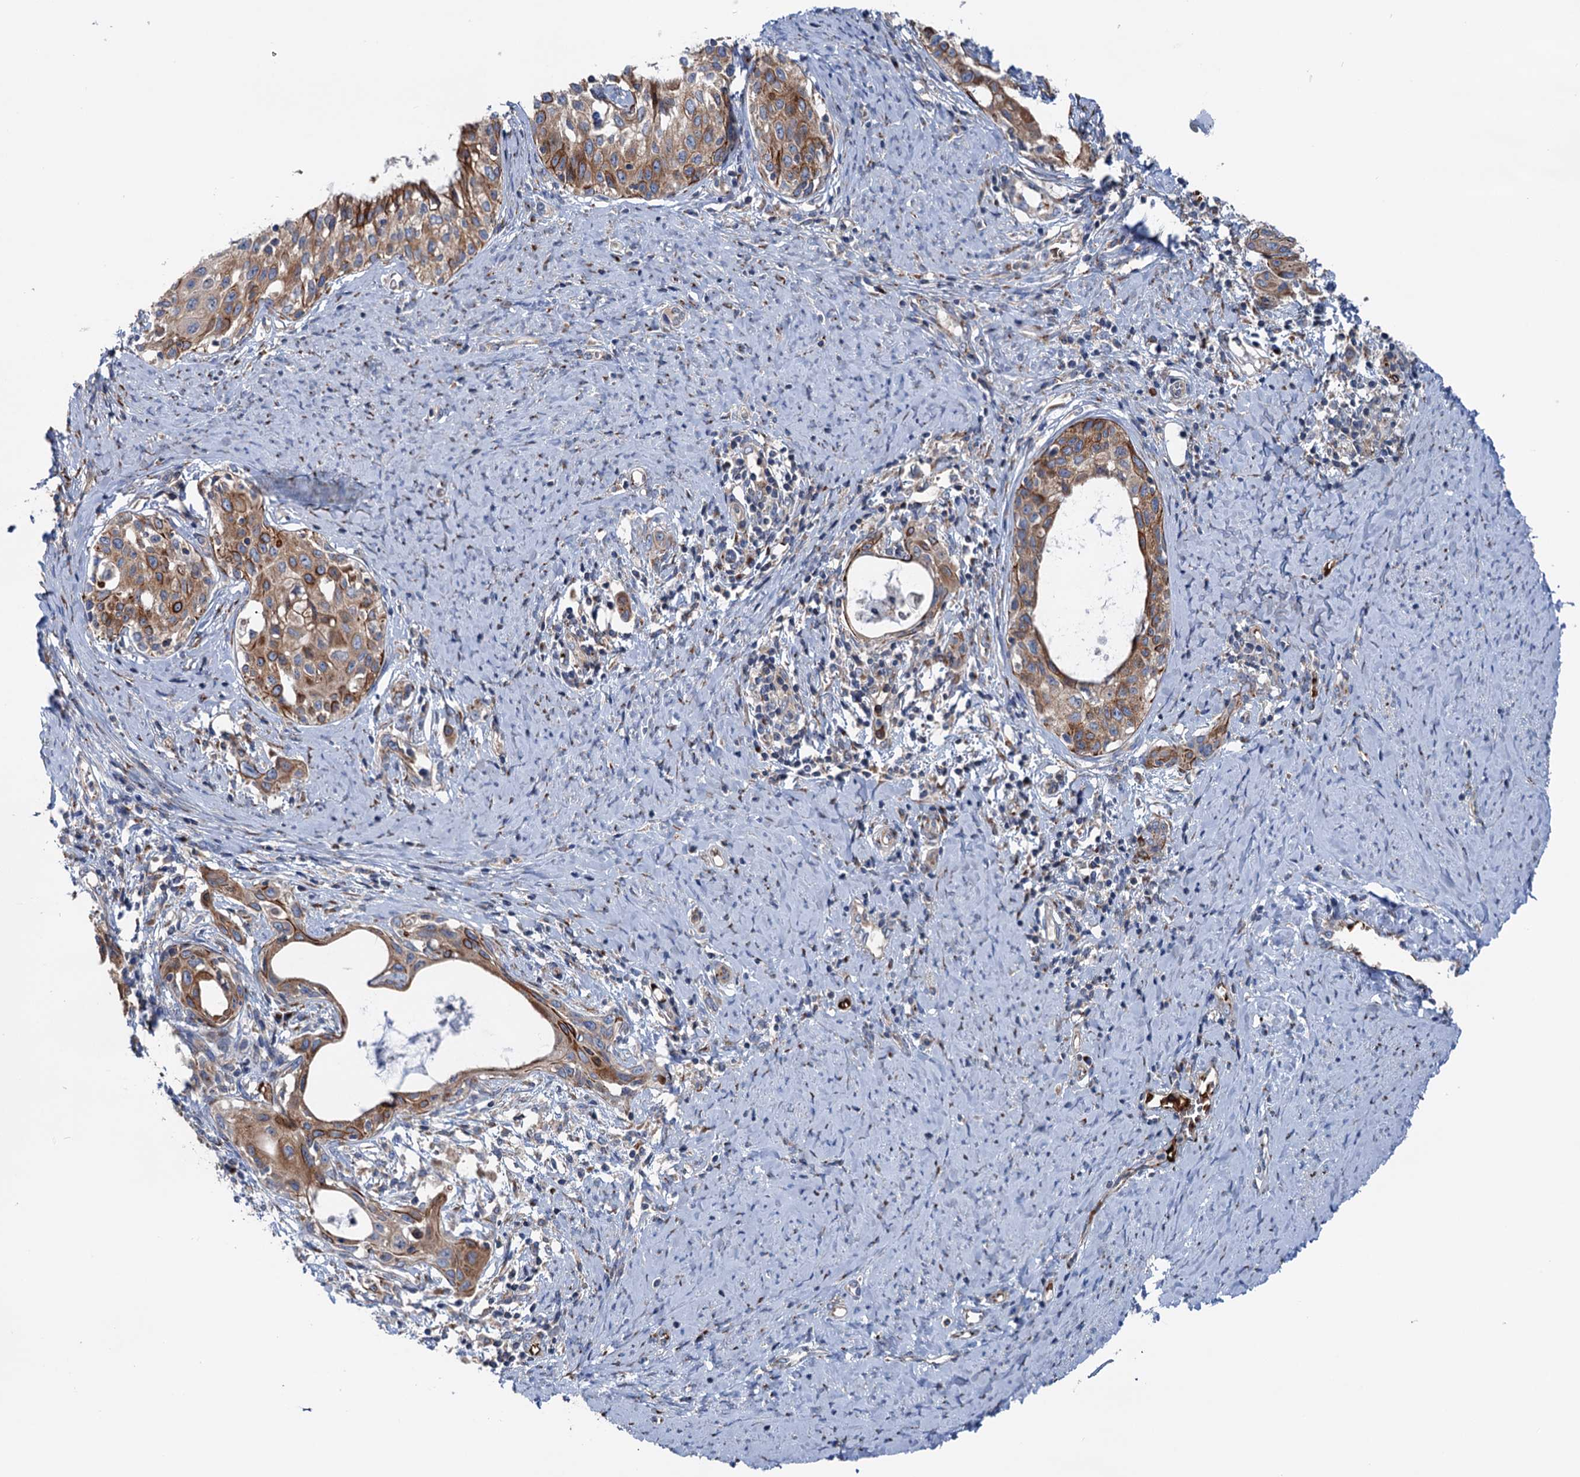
{"staining": {"intensity": "moderate", "quantity": ">75%", "location": "cytoplasmic/membranous"}, "tissue": "cervical cancer", "cell_type": "Tumor cells", "image_type": "cancer", "snomed": [{"axis": "morphology", "description": "Squamous cell carcinoma, NOS"}, {"axis": "morphology", "description": "Adenocarcinoma, NOS"}, {"axis": "topography", "description": "Cervix"}], "caption": "Moderate cytoplasmic/membranous protein positivity is present in about >75% of tumor cells in cervical squamous cell carcinoma. (DAB (3,3'-diaminobenzidine) IHC with brightfield microscopy, high magnification).", "gene": "EIPR1", "patient": {"sex": "female", "age": 52}}